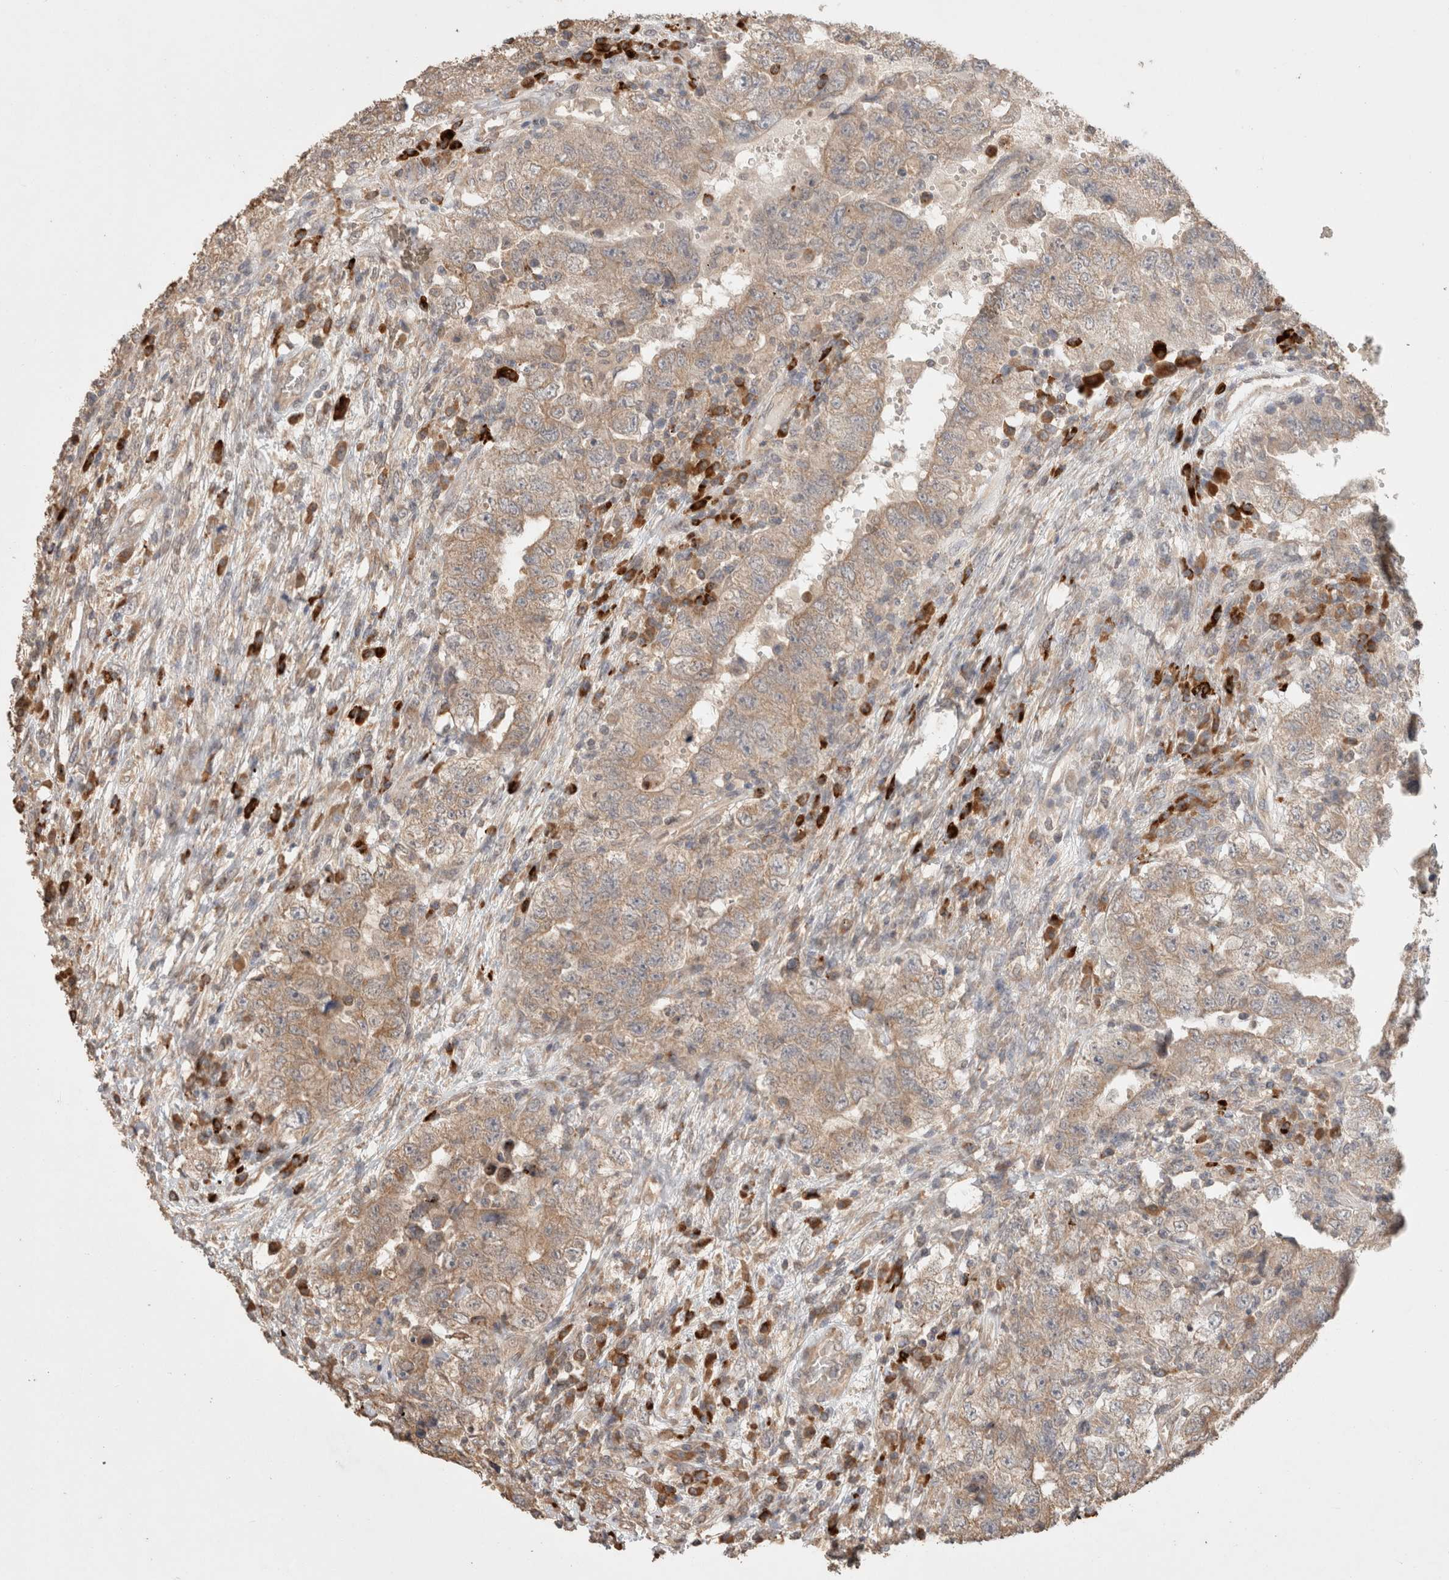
{"staining": {"intensity": "weak", "quantity": ">75%", "location": "cytoplasmic/membranous"}, "tissue": "testis cancer", "cell_type": "Tumor cells", "image_type": "cancer", "snomed": [{"axis": "morphology", "description": "Carcinoma, Embryonal, NOS"}, {"axis": "topography", "description": "Testis"}], "caption": "Protein staining reveals weak cytoplasmic/membranous staining in about >75% of tumor cells in testis cancer.", "gene": "HROB", "patient": {"sex": "male", "age": 26}}